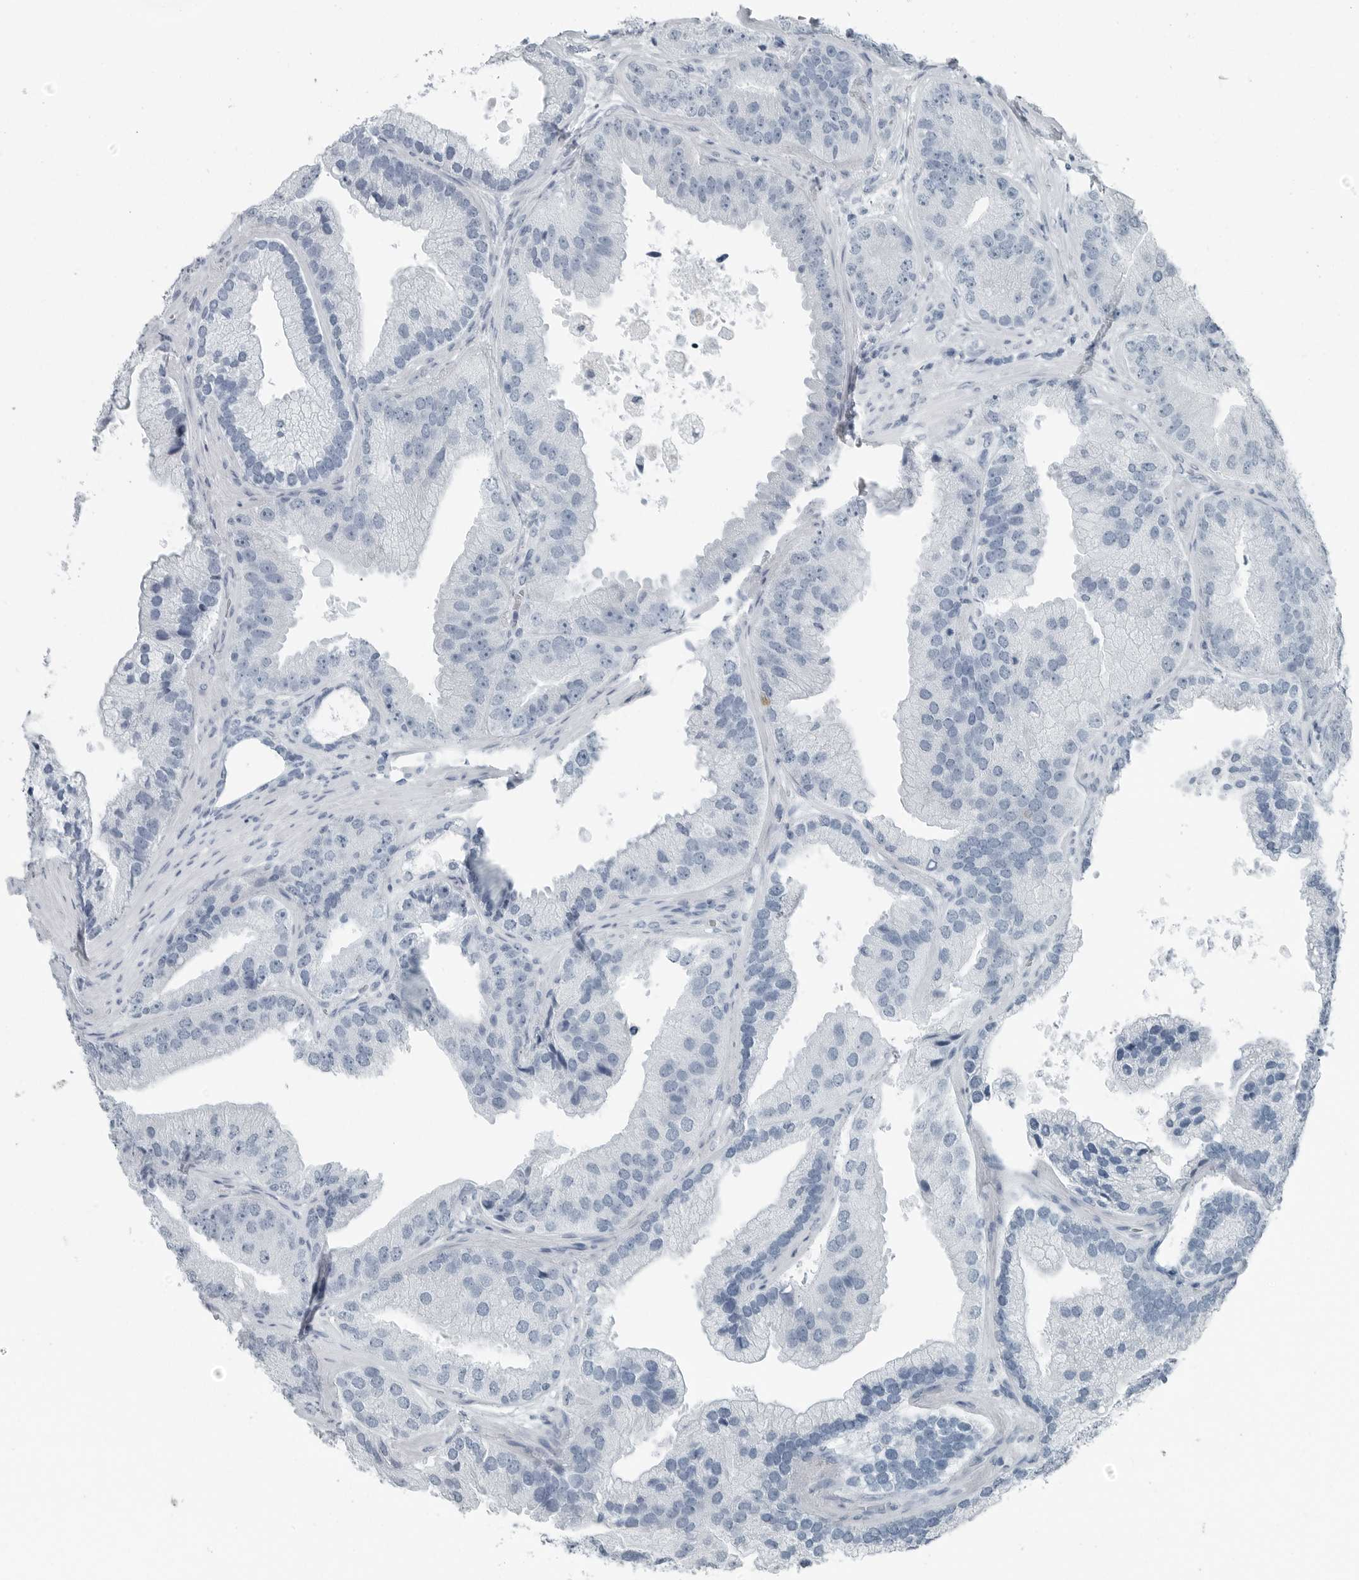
{"staining": {"intensity": "negative", "quantity": "none", "location": "none"}, "tissue": "prostate cancer", "cell_type": "Tumor cells", "image_type": "cancer", "snomed": [{"axis": "morphology", "description": "Adenocarcinoma, High grade"}, {"axis": "topography", "description": "Prostate"}], "caption": "Prostate cancer was stained to show a protein in brown. There is no significant expression in tumor cells.", "gene": "ZPBP2", "patient": {"sex": "male", "age": 70}}